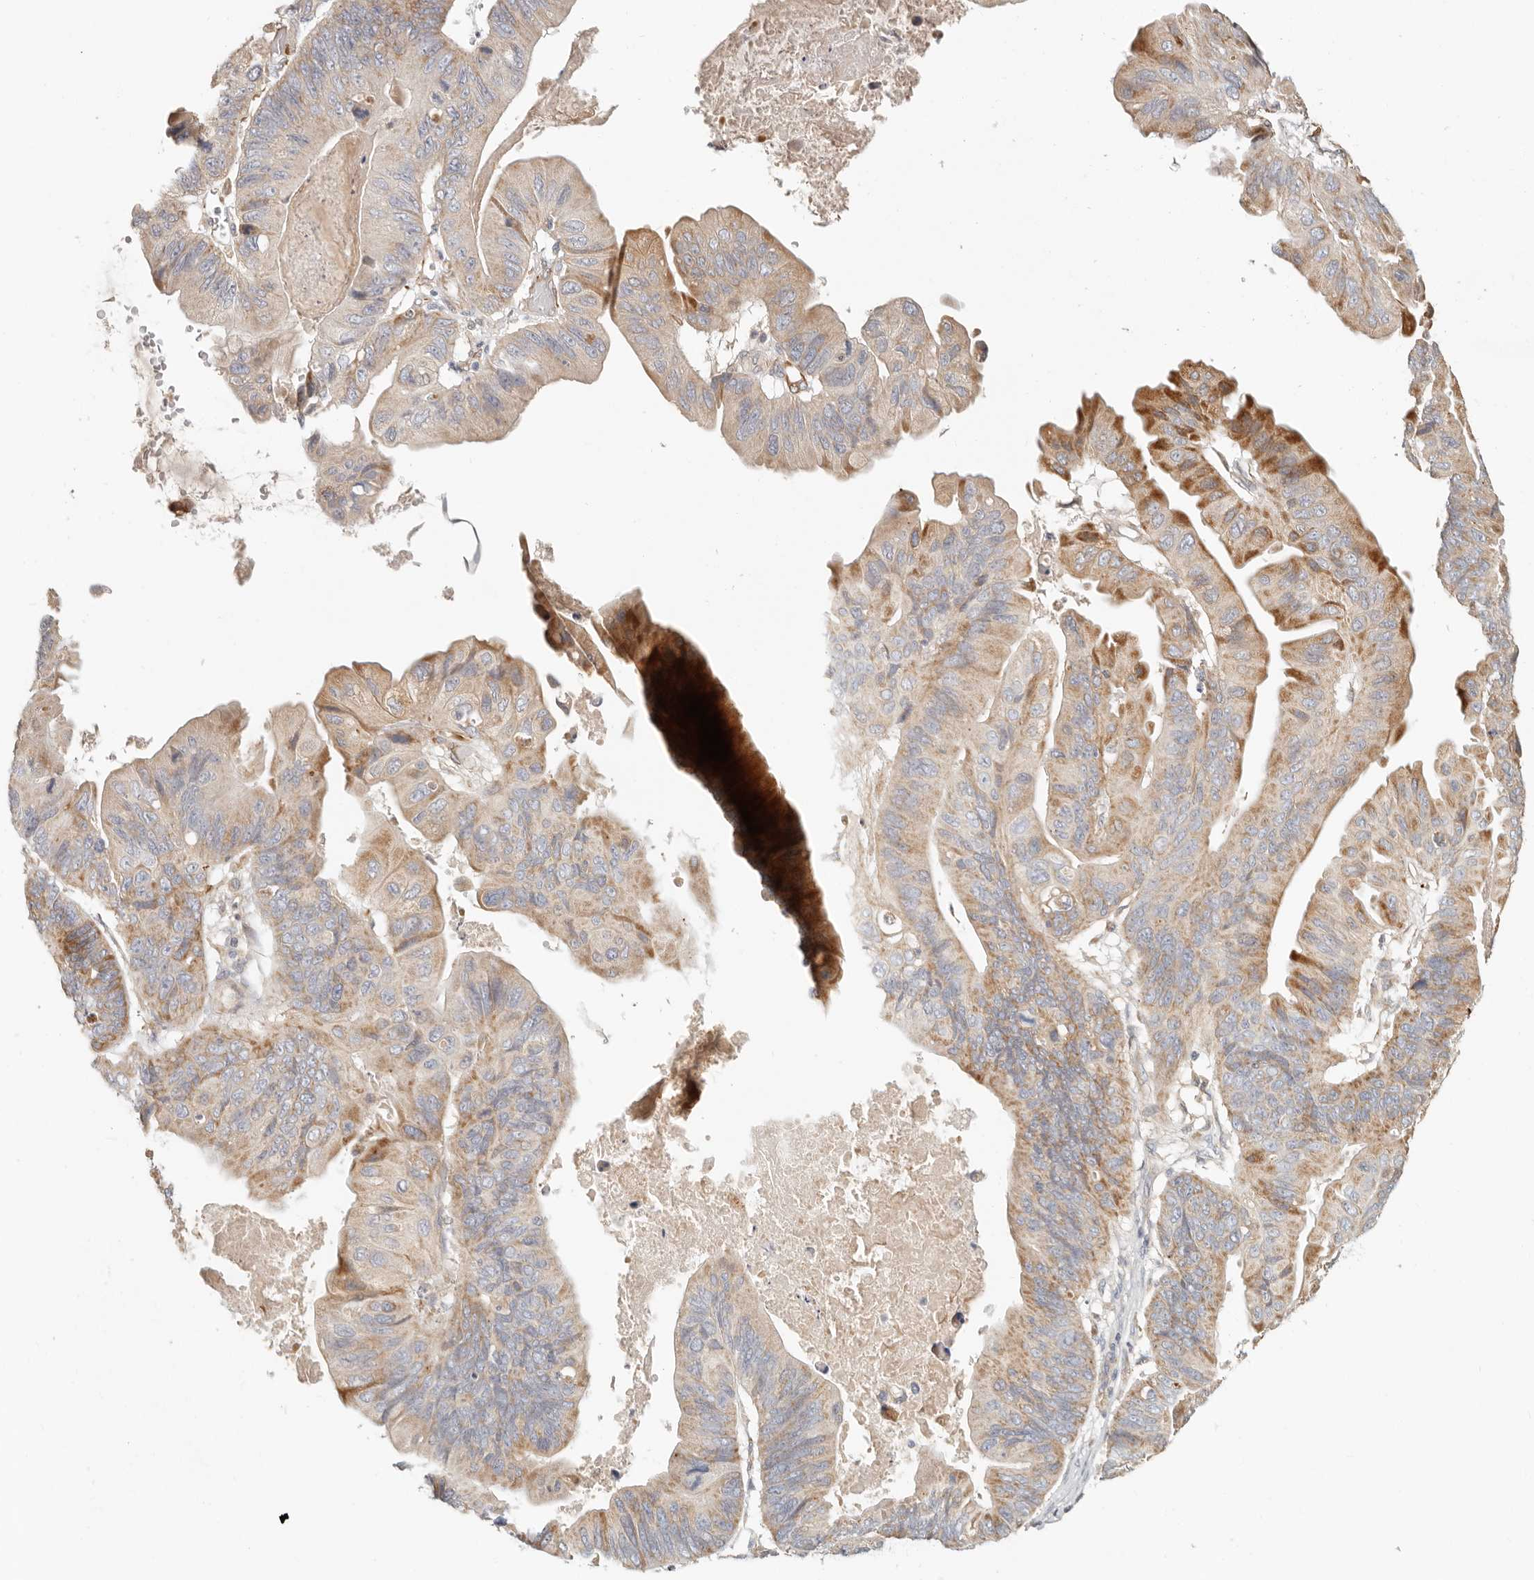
{"staining": {"intensity": "moderate", "quantity": "25%-75%", "location": "cytoplasmic/membranous"}, "tissue": "ovarian cancer", "cell_type": "Tumor cells", "image_type": "cancer", "snomed": [{"axis": "morphology", "description": "Cystadenocarcinoma, mucinous, NOS"}, {"axis": "topography", "description": "Ovary"}], "caption": "Tumor cells show moderate cytoplasmic/membranous positivity in about 25%-75% of cells in ovarian cancer (mucinous cystadenocarcinoma).", "gene": "SPRING1", "patient": {"sex": "female", "age": 61}}